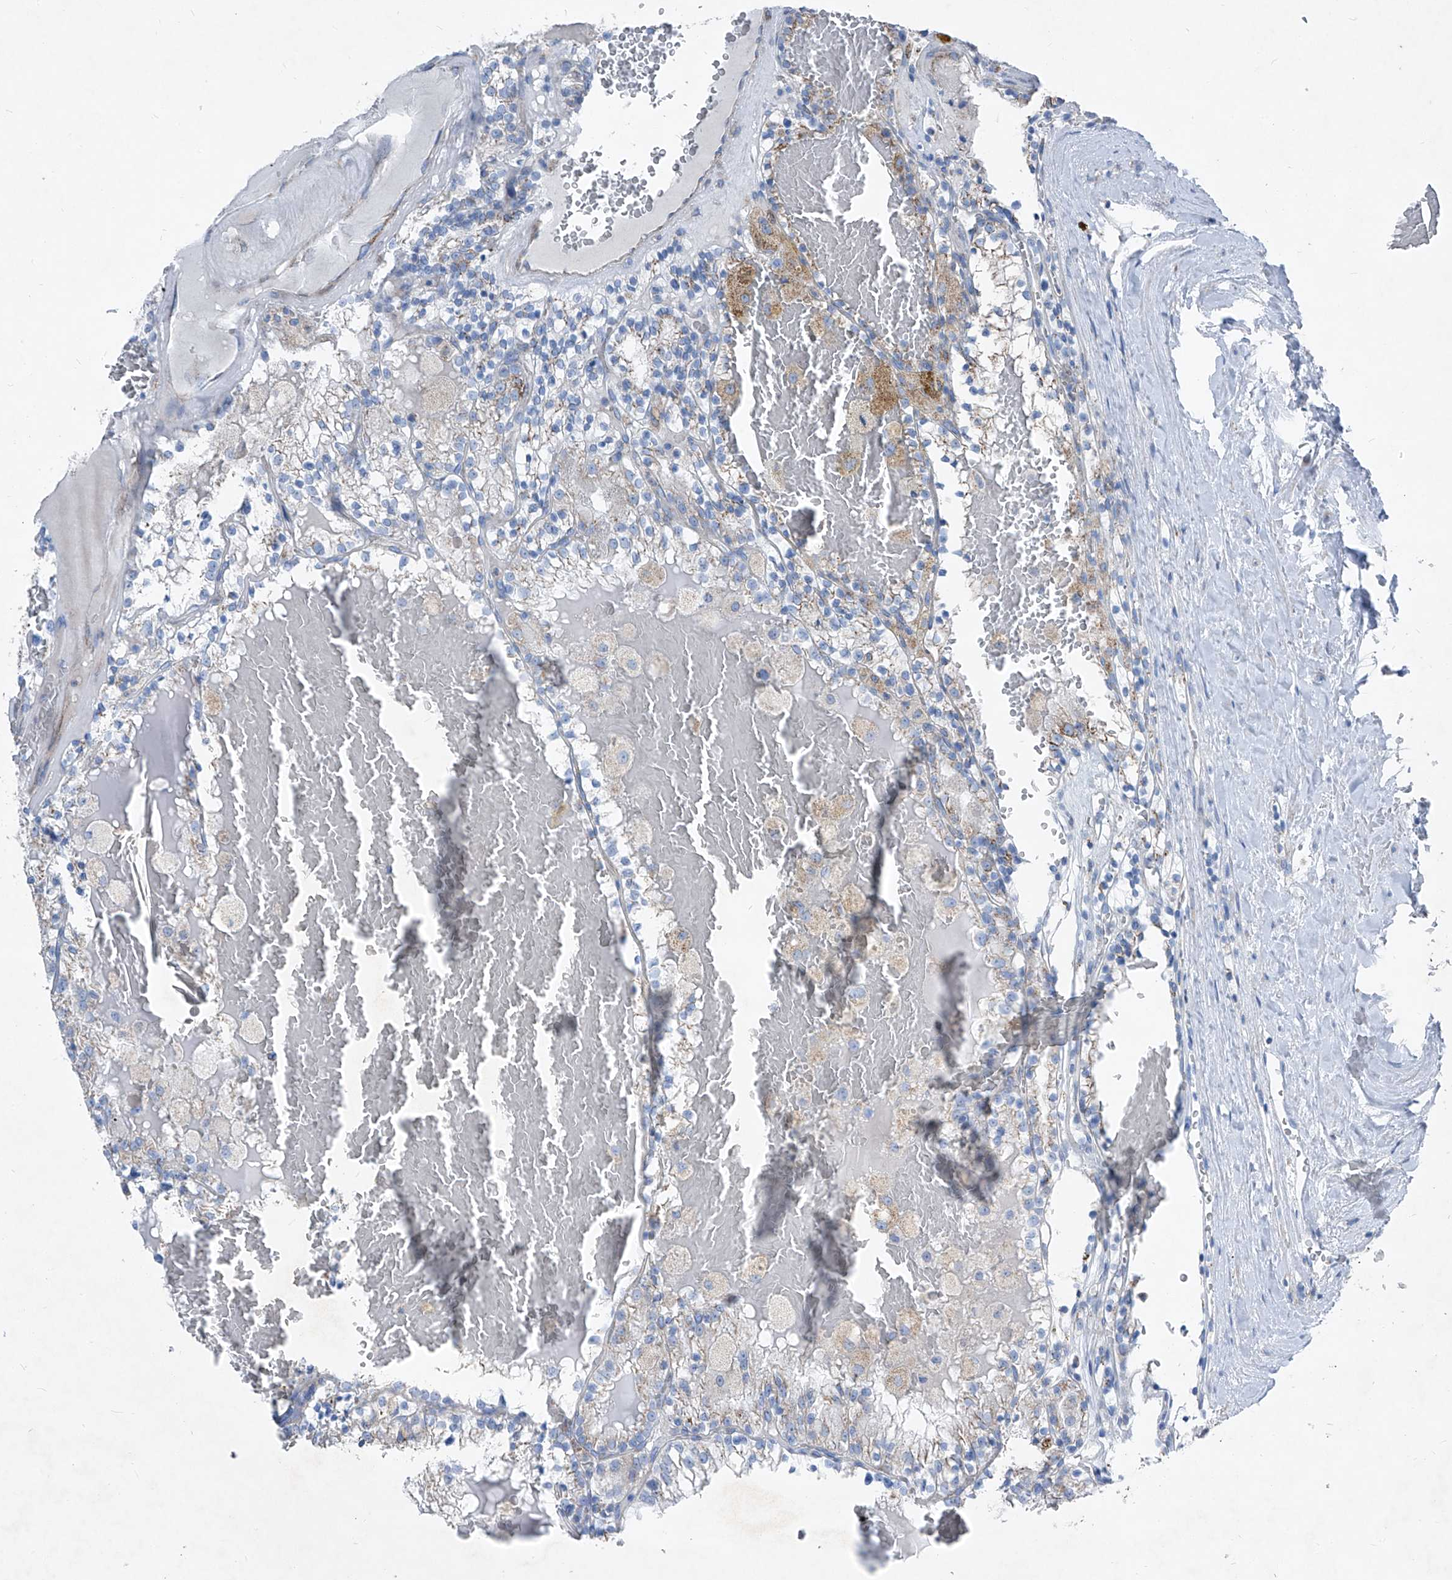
{"staining": {"intensity": "negative", "quantity": "none", "location": "none"}, "tissue": "renal cancer", "cell_type": "Tumor cells", "image_type": "cancer", "snomed": [{"axis": "morphology", "description": "Adenocarcinoma, NOS"}, {"axis": "topography", "description": "Kidney"}], "caption": "Human renal adenocarcinoma stained for a protein using immunohistochemistry reveals no expression in tumor cells.", "gene": "AGPS", "patient": {"sex": "female", "age": 56}}